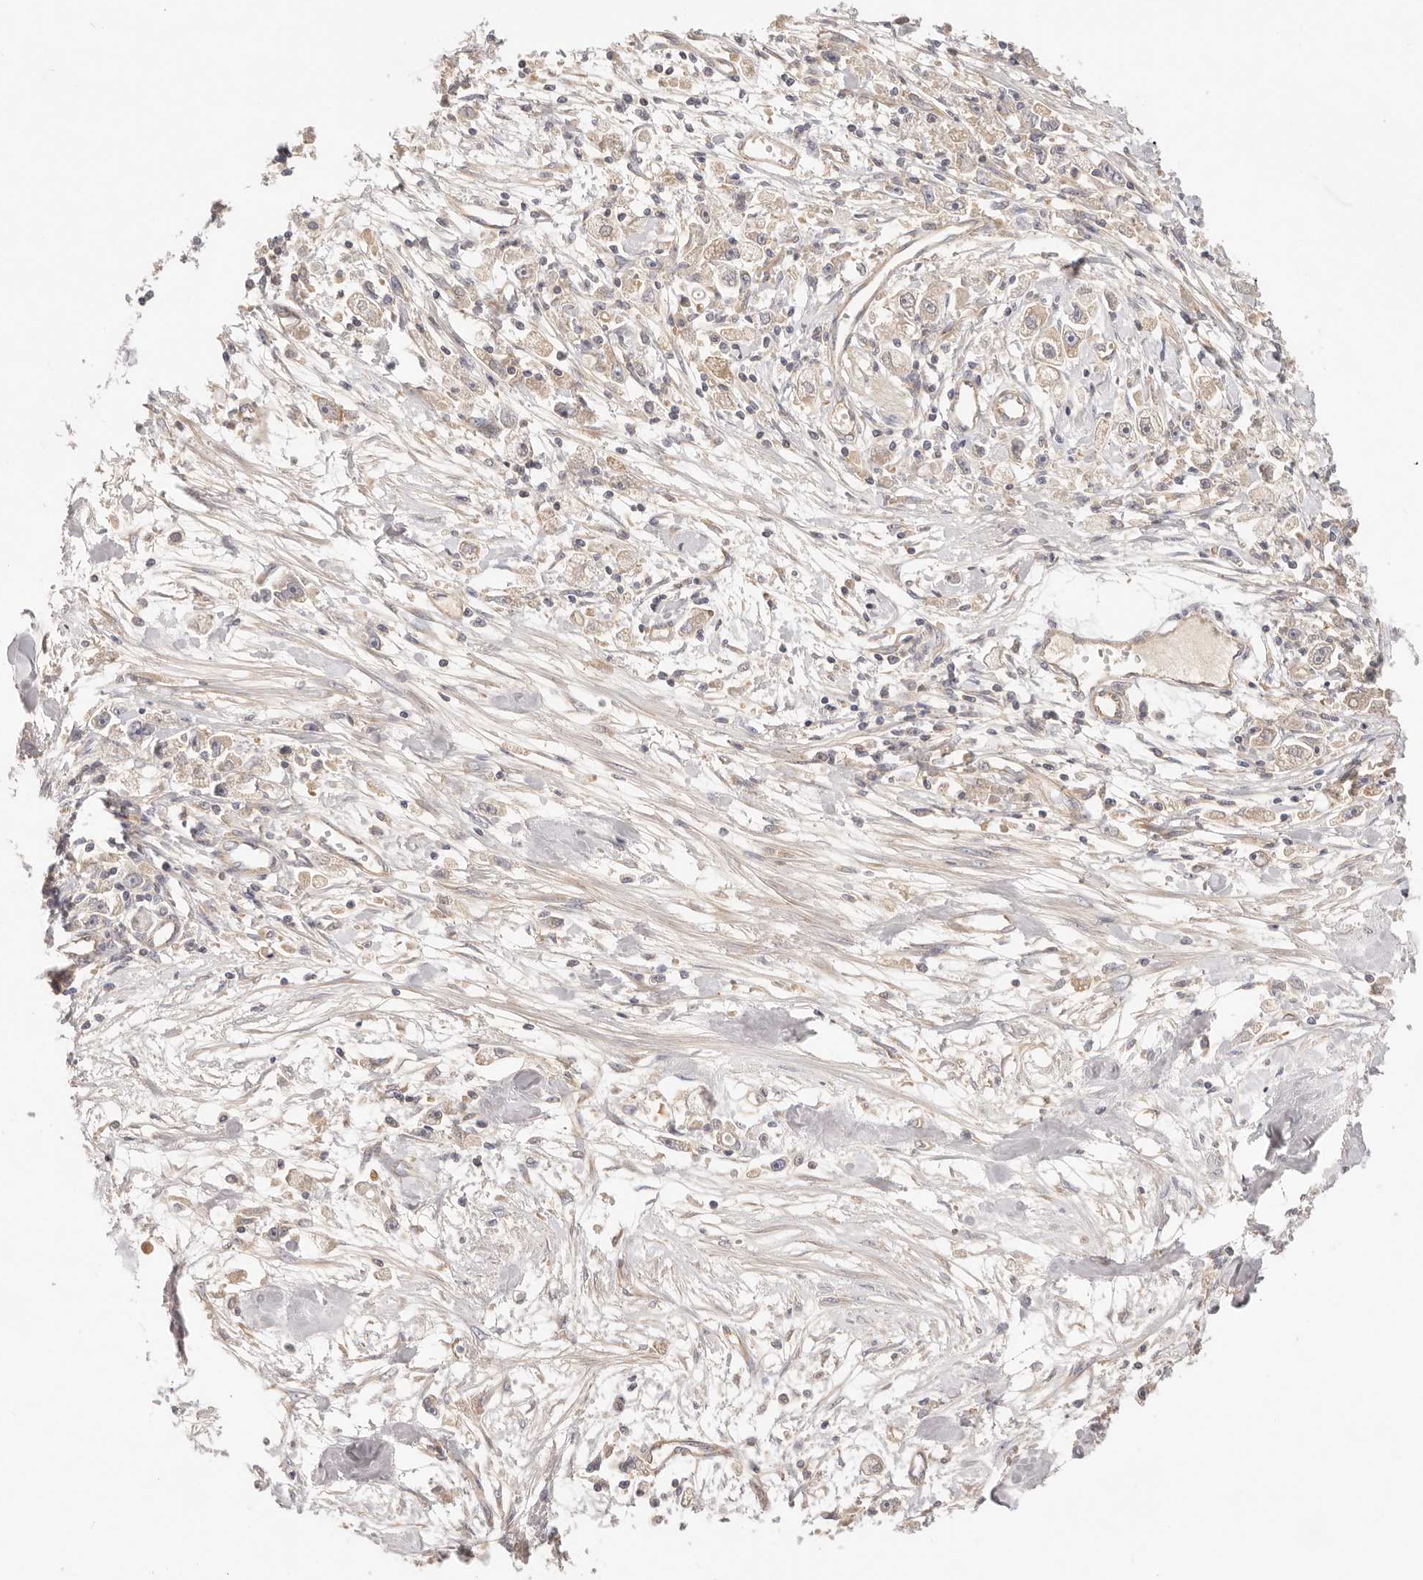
{"staining": {"intensity": "weak", "quantity": "25%-75%", "location": "cytoplasmic/membranous"}, "tissue": "stomach cancer", "cell_type": "Tumor cells", "image_type": "cancer", "snomed": [{"axis": "morphology", "description": "Adenocarcinoma, NOS"}, {"axis": "topography", "description": "Stomach"}], "caption": "IHC photomicrograph of neoplastic tissue: stomach cancer (adenocarcinoma) stained using immunohistochemistry displays low levels of weak protein expression localized specifically in the cytoplasmic/membranous of tumor cells, appearing as a cytoplasmic/membranous brown color.", "gene": "KCMF1", "patient": {"sex": "female", "age": 59}}